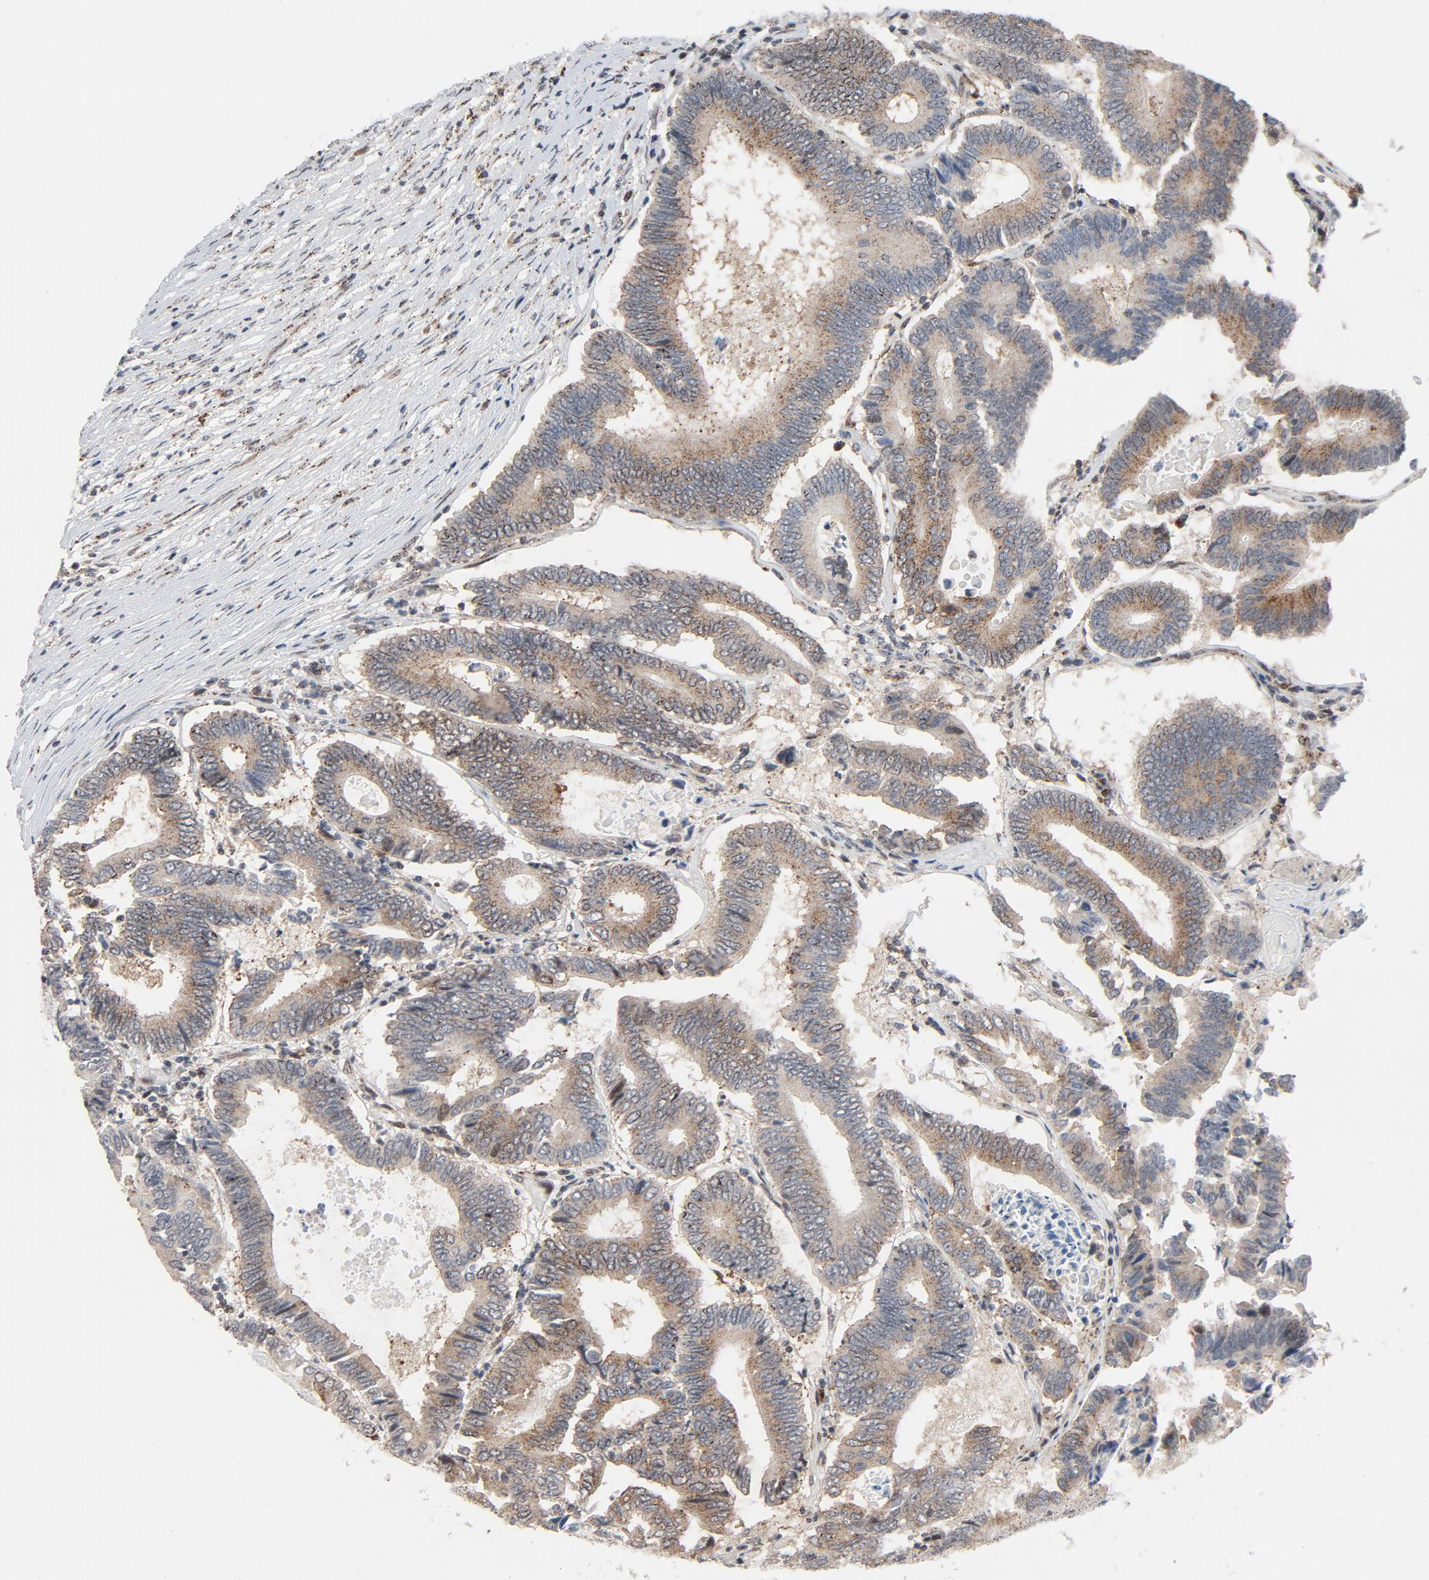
{"staining": {"intensity": "weak", "quantity": "25%-75%", "location": "cytoplasmic/membranous"}, "tissue": "colorectal cancer", "cell_type": "Tumor cells", "image_type": "cancer", "snomed": [{"axis": "morphology", "description": "Adenocarcinoma, NOS"}, {"axis": "topography", "description": "Colon"}], "caption": "Colorectal adenocarcinoma stained with a brown dye shows weak cytoplasmic/membranous positive positivity in about 25%-75% of tumor cells.", "gene": "RPL12", "patient": {"sex": "female", "age": 78}}